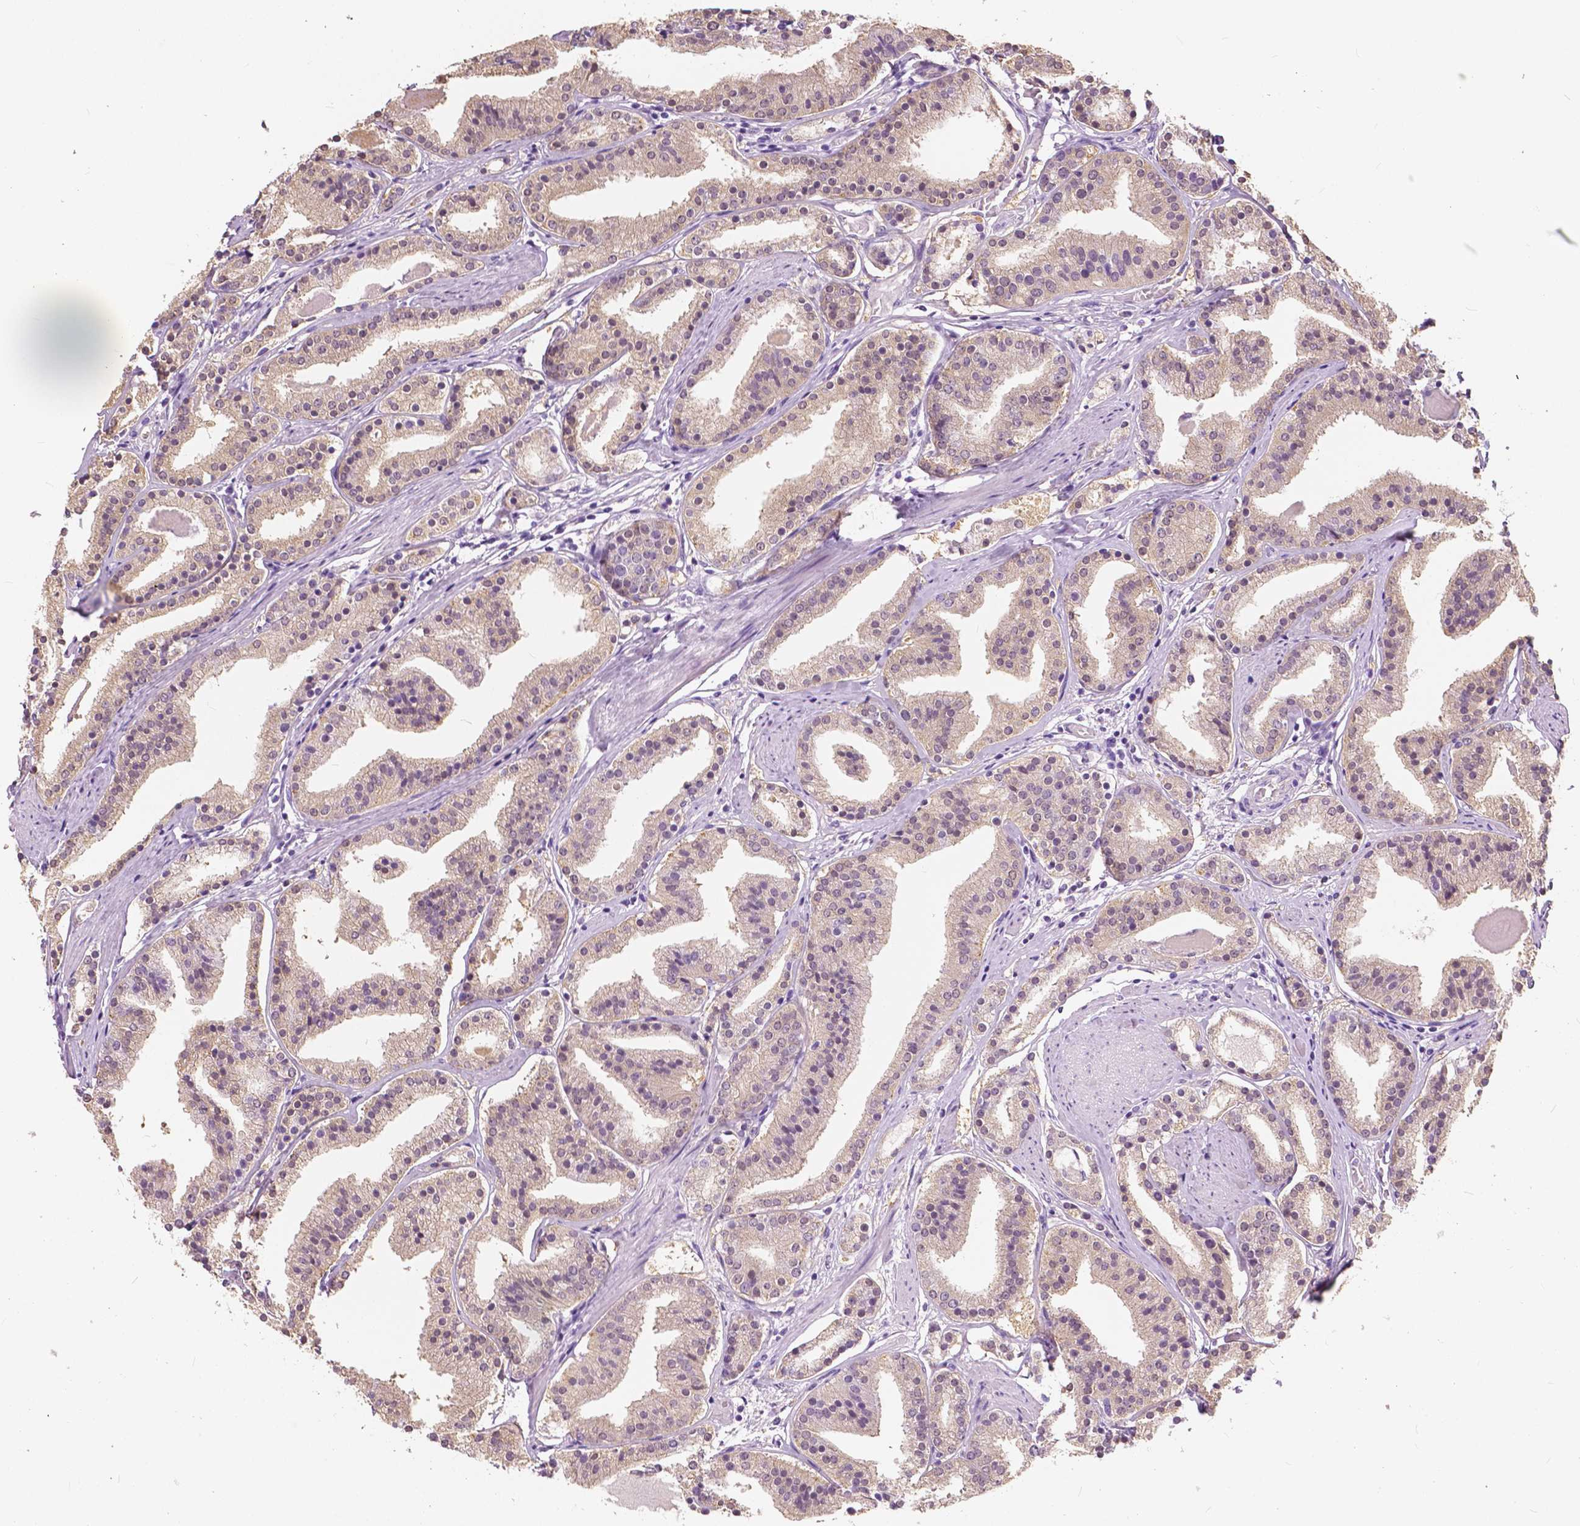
{"staining": {"intensity": "weak", "quantity": ">75%", "location": "cytoplasmic/membranous,nuclear"}, "tissue": "prostate cancer", "cell_type": "Tumor cells", "image_type": "cancer", "snomed": [{"axis": "morphology", "description": "Adenocarcinoma, High grade"}, {"axis": "topography", "description": "Prostate"}], "caption": "IHC of prostate cancer (adenocarcinoma (high-grade)) reveals low levels of weak cytoplasmic/membranous and nuclear staining in approximately >75% of tumor cells.", "gene": "TKFC", "patient": {"sex": "male", "age": 63}}